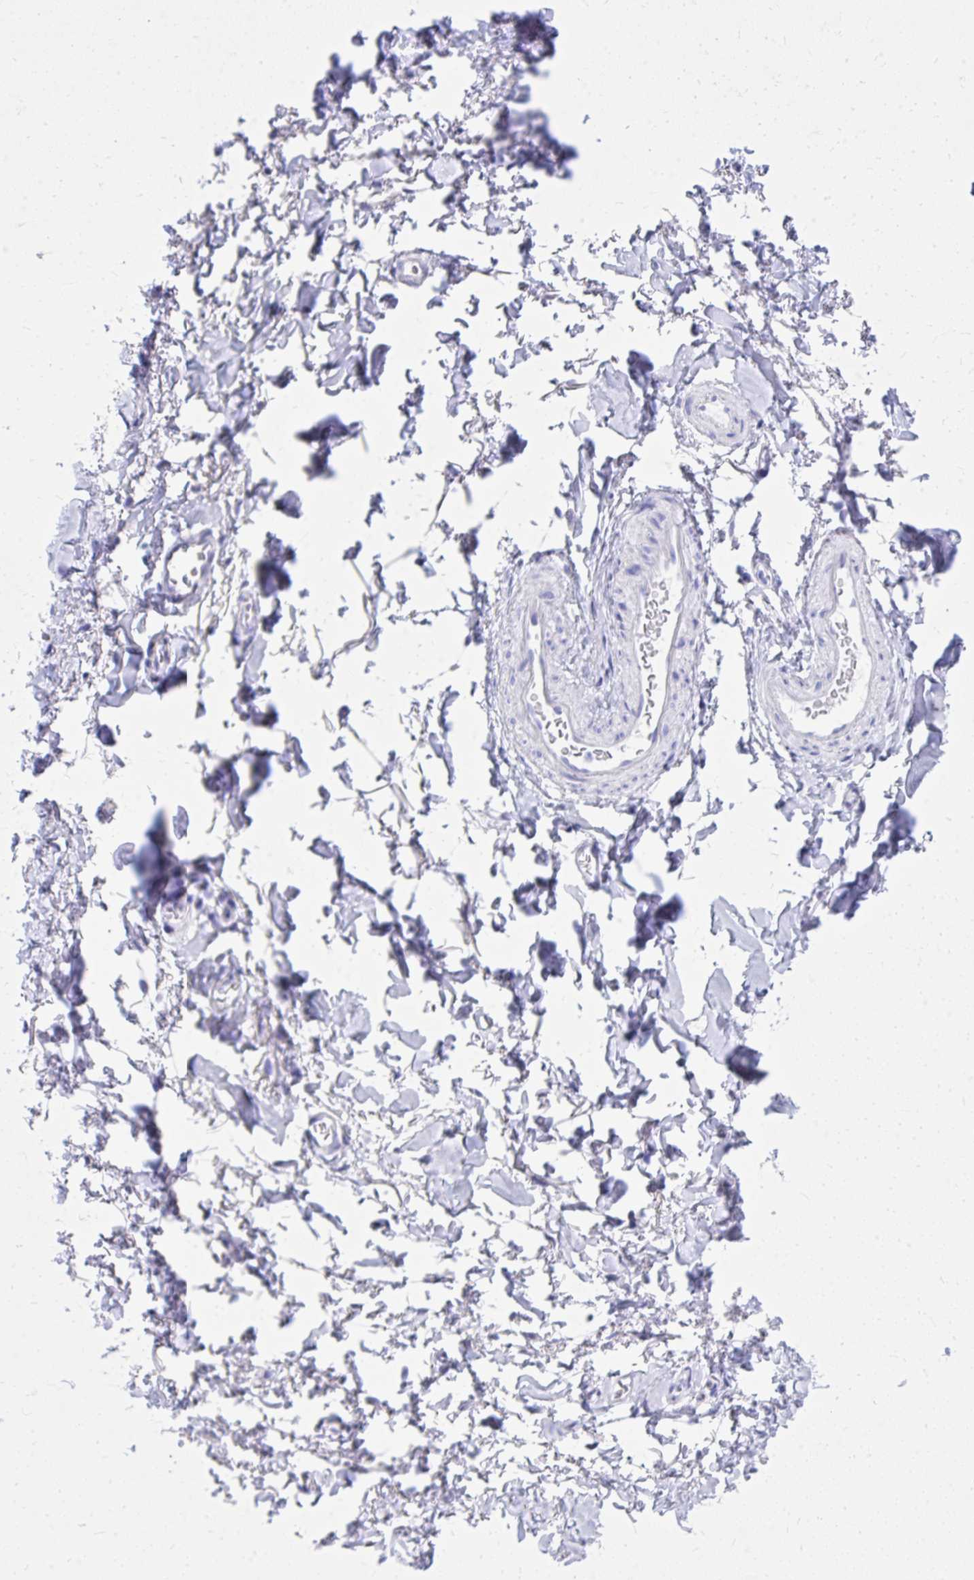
{"staining": {"intensity": "negative", "quantity": "none", "location": "none"}, "tissue": "adipose tissue", "cell_type": "Adipocytes", "image_type": "normal", "snomed": [{"axis": "morphology", "description": "Normal tissue, NOS"}, {"axis": "topography", "description": "Vulva"}, {"axis": "topography", "description": "Peripheral nerve tissue"}], "caption": "Immunohistochemistry (IHC) micrograph of benign adipose tissue: human adipose tissue stained with DAB displays no significant protein positivity in adipocytes.", "gene": "BCL6B", "patient": {"sex": "female", "age": 66}}